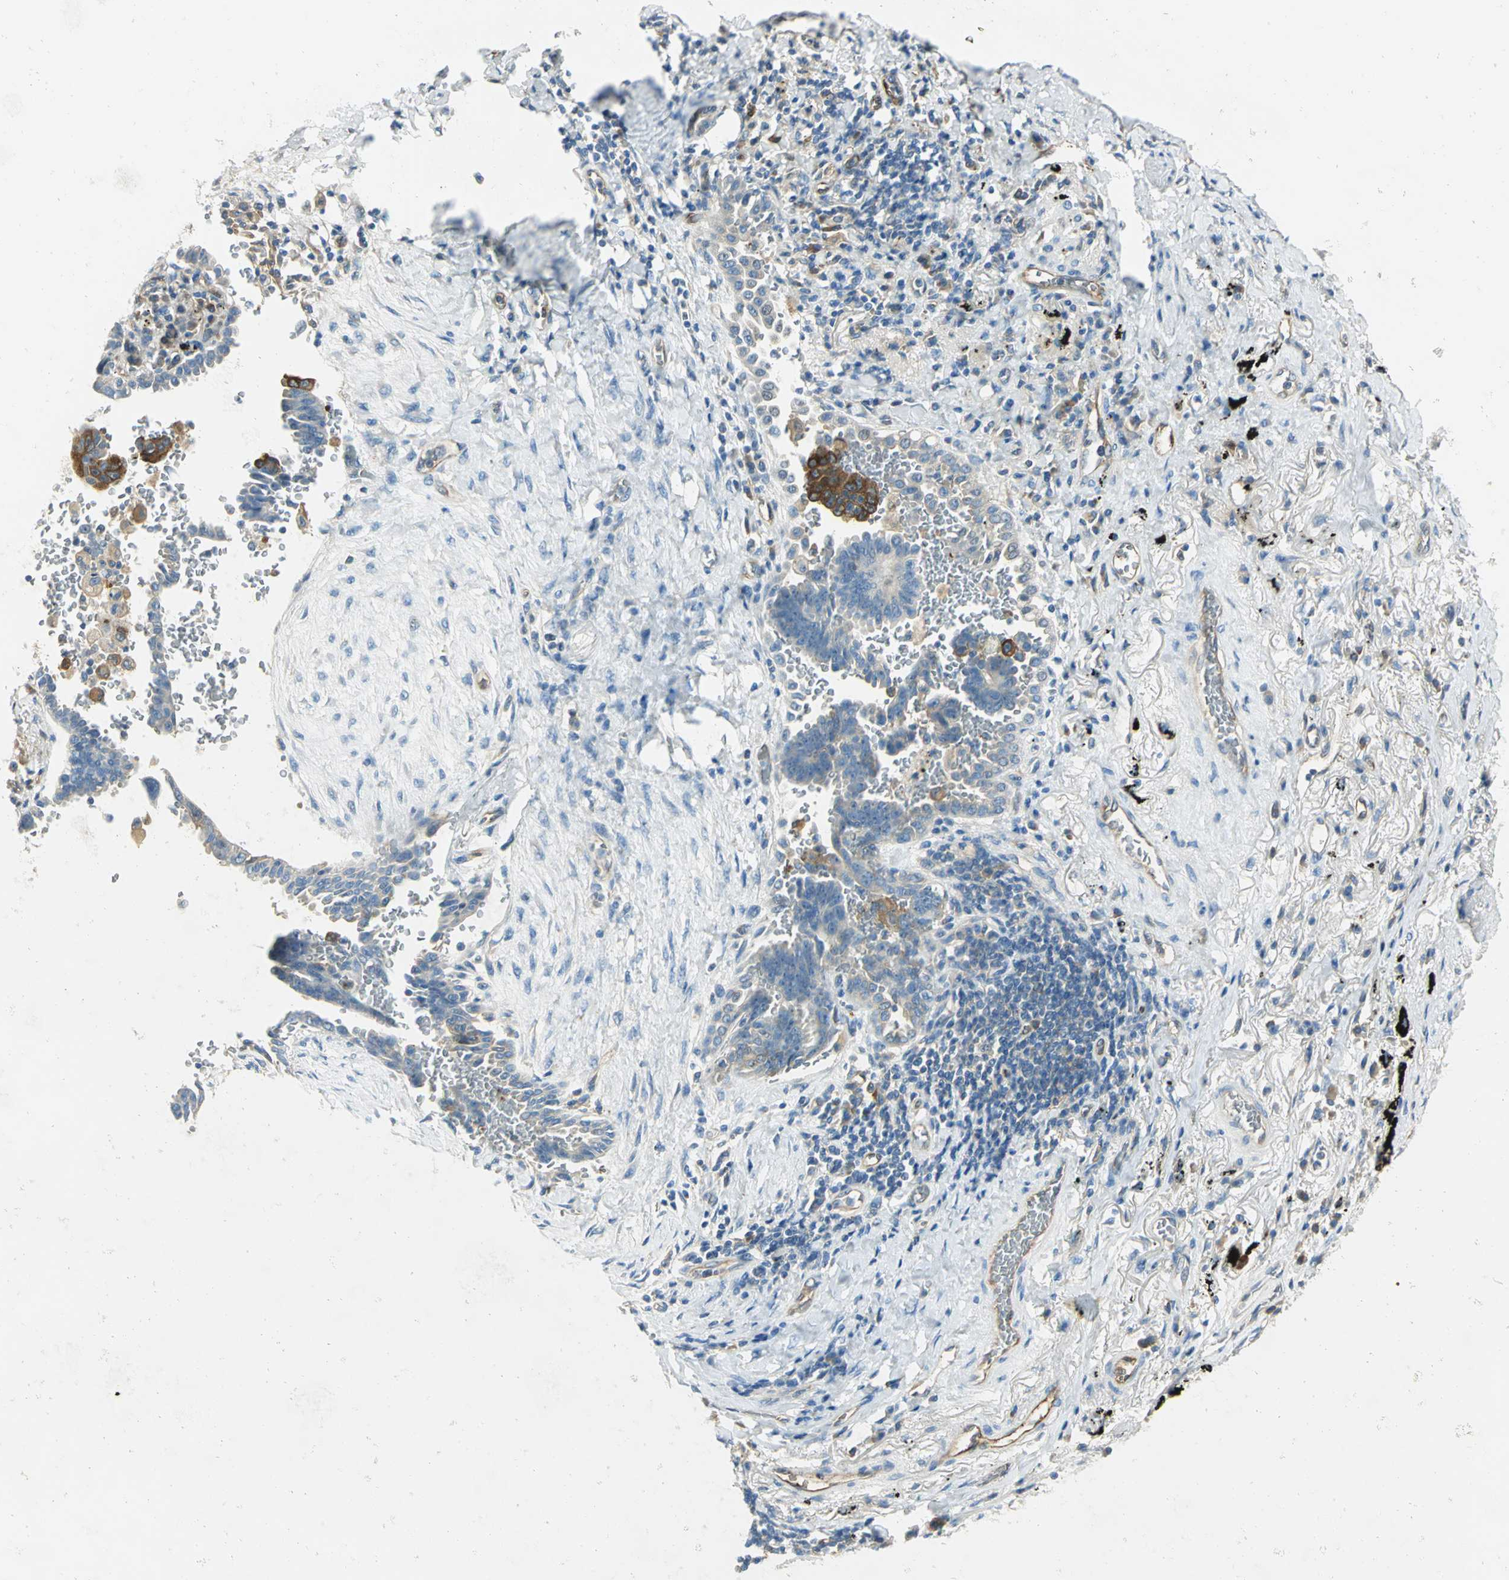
{"staining": {"intensity": "moderate", "quantity": ">75%", "location": "cytoplasmic/membranous"}, "tissue": "lung cancer", "cell_type": "Tumor cells", "image_type": "cancer", "snomed": [{"axis": "morphology", "description": "Adenocarcinoma, NOS"}, {"axis": "topography", "description": "Lung"}], "caption": "IHC staining of lung adenocarcinoma, which reveals medium levels of moderate cytoplasmic/membranous staining in approximately >75% of tumor cells indicating moderate cytoplasmic/membranous protein staining. The staining was performed using DAB (3,3'-diaminobenzidine) (brown) for protein detection and nuclei were counterstained in hematoxylin (blue).", "gene": "WARS1", "patient": {"sex": "female", "age": 64}}